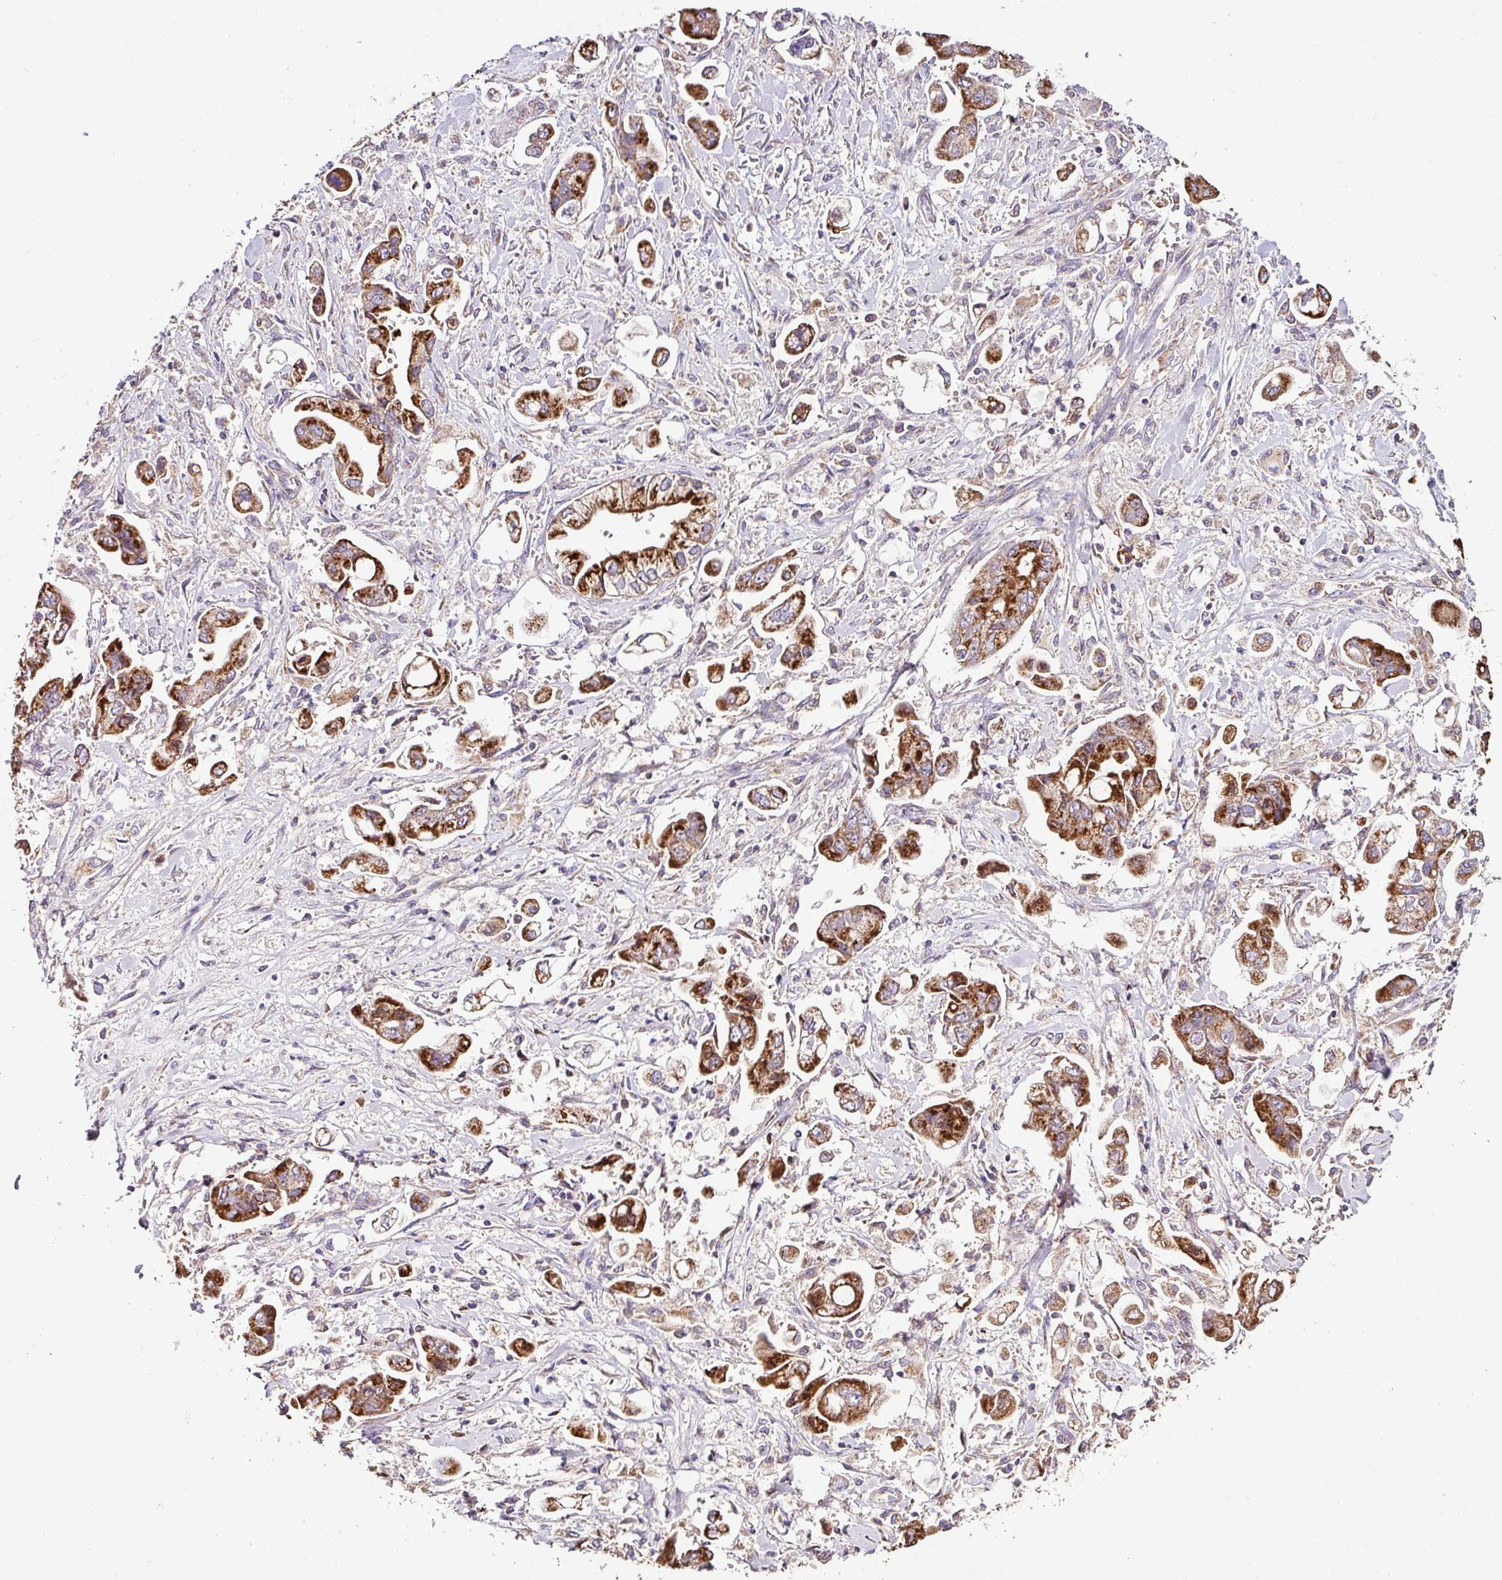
{"staining": {"intensity": "strong", "quantity": ">75%", "location": "cytoplasmic/membranous"}, "tissue": "stomach cancer", "cell_type": "Tumor cells", "image_type": "cancer", "snomed": [{"axis": "morphology", "description": "Adenocarcinoma, NOS"}, {"axis": "topography", "description": "Stomach"}], "caption": "Human stomach adenocarcinoma stained with a protein marker displays strong staining in tumor cells.", "gene": "CPD", "patient": {"sex": "male", "age": 62}}